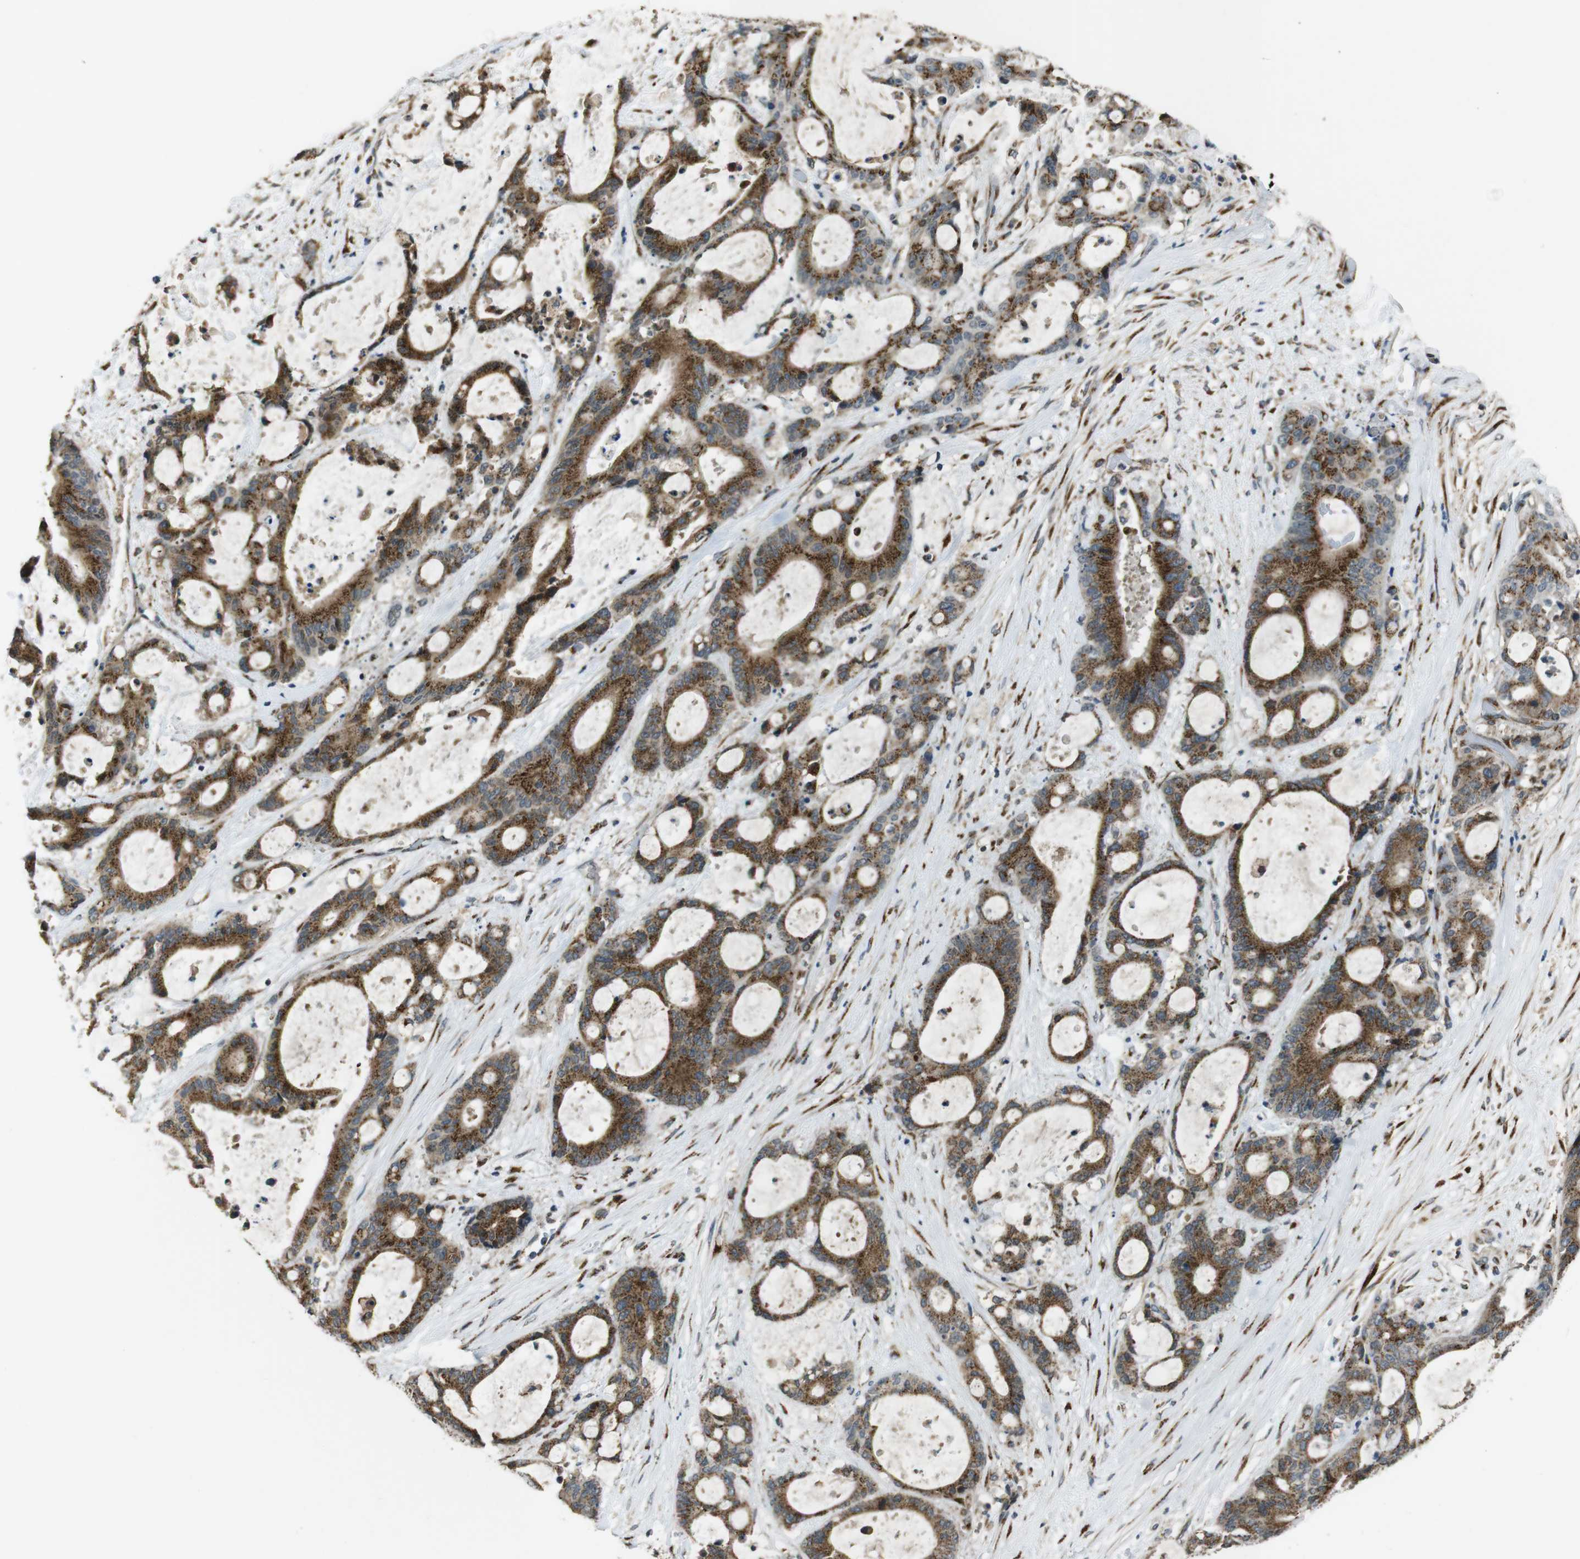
{"staining": {"intensity": "moderate", "quantity": ">75%", "location": "cytoplasmic/membranous"}, "tissue": "liver cancer", "cell_type": "Tumor cells", "image_type": "cancer", "snomed": [{"axis": "morphology", "description": "Cholangiocarcinoma"}, {"axis": "topography", "description": "Liver"}], "caption": "Immunohistochemical staining of human liver cancer demonstrates moderate cytoplasmic/membranous protein expression in approximately >75% of tumor cells.", "gene": "ZFPL1", "patient": {"sex": "female", "age": 73}}